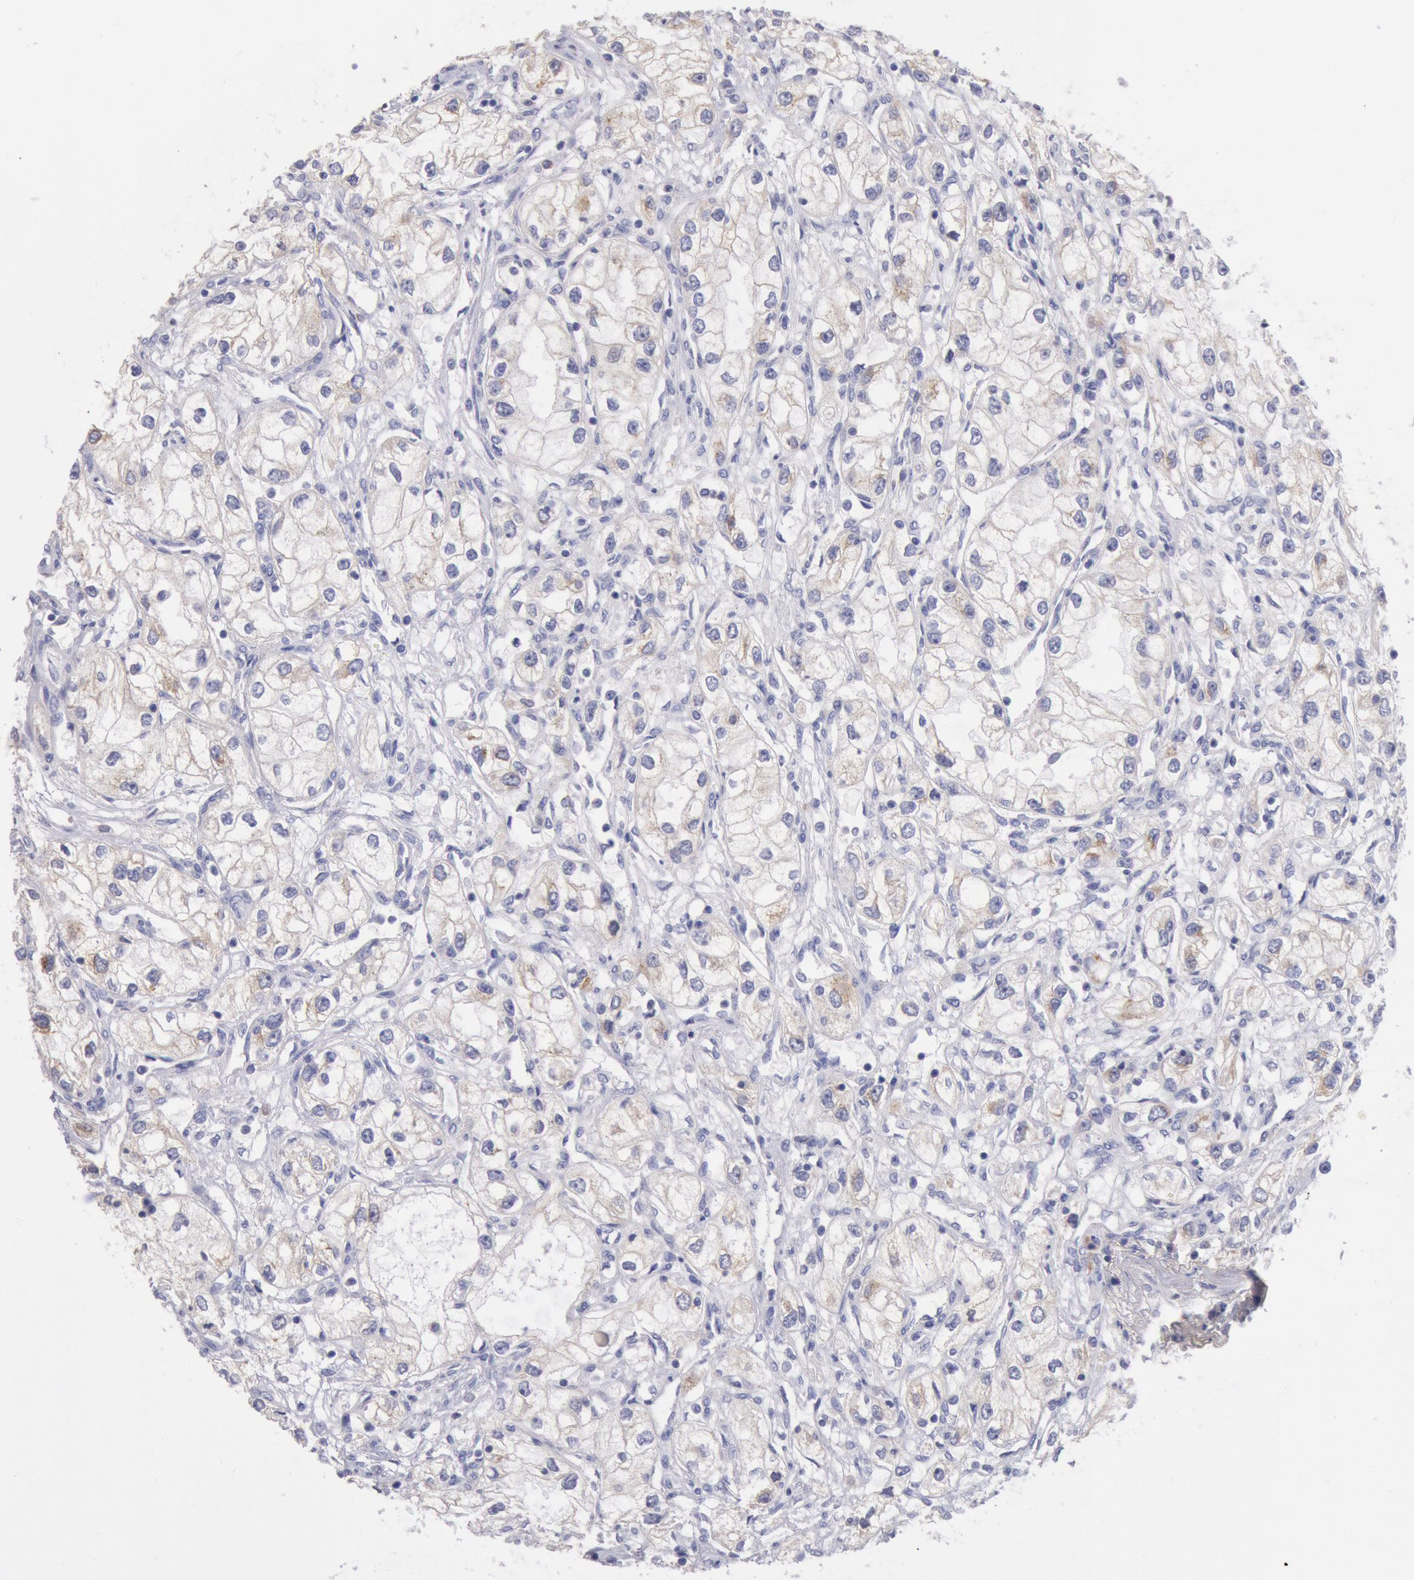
{"staining": {"intensity": "negative", "quantity": "none", "location": "none"}, "tissue": "renal cancer", "cell_type": "Tumor cells", "image_type": "cancer", "snomed": [{"axis": "morphology", "description": "Adenocarcinoma, NOS"}, {"axis": "topography", "description": "Kidney"}], "caption": "This is an immunohistochemistry (IHC) micrograph of human renal adenocarcinoma. There is no expression in tumor cells.", "gene": "GAL3ST1", "patient": {"sex": "male", "age": 57}}